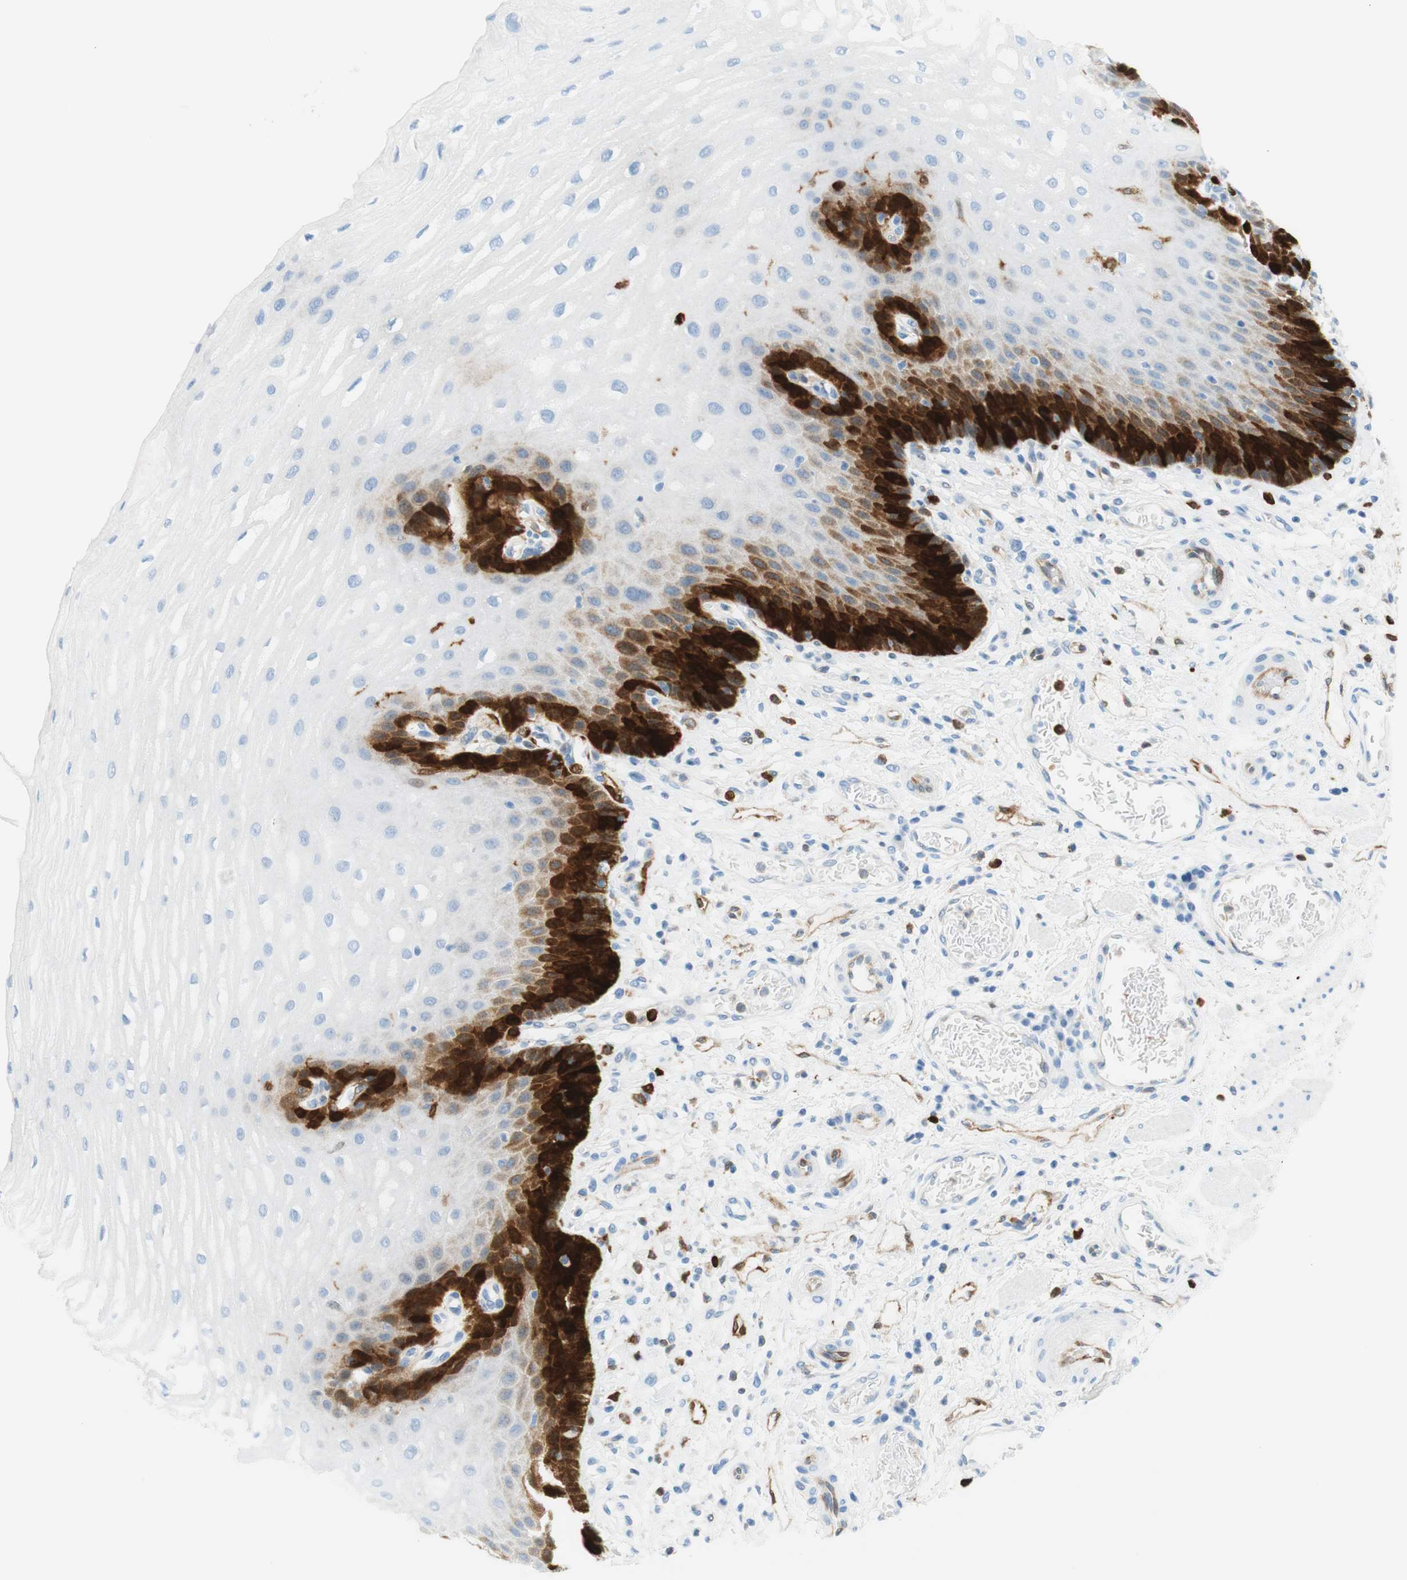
{"staining": {"intensity": "strong", "quantity": "<25%", "location": "cytoplasmic/membranous,nuclear"}, "tissue": "esophagus", "cell_type": "Squamous epithelial cells", "image_type": "normal", "snomed": [{"axis": "morphology", "description": "Normal tissue, NOS"}, {"axis": "topography", "description": "Esophagus"}], "caption": "High-power microscopy captured an immunohistochemistry (IHC) photomicrograph of unremarkable esophagus, revealing strong cytoplasmic/membranous,nuclear positivity in about <25% of squamous epithelial cells.", "gene": "STMN1", "patient": {"sex": "male", "age": 54}}